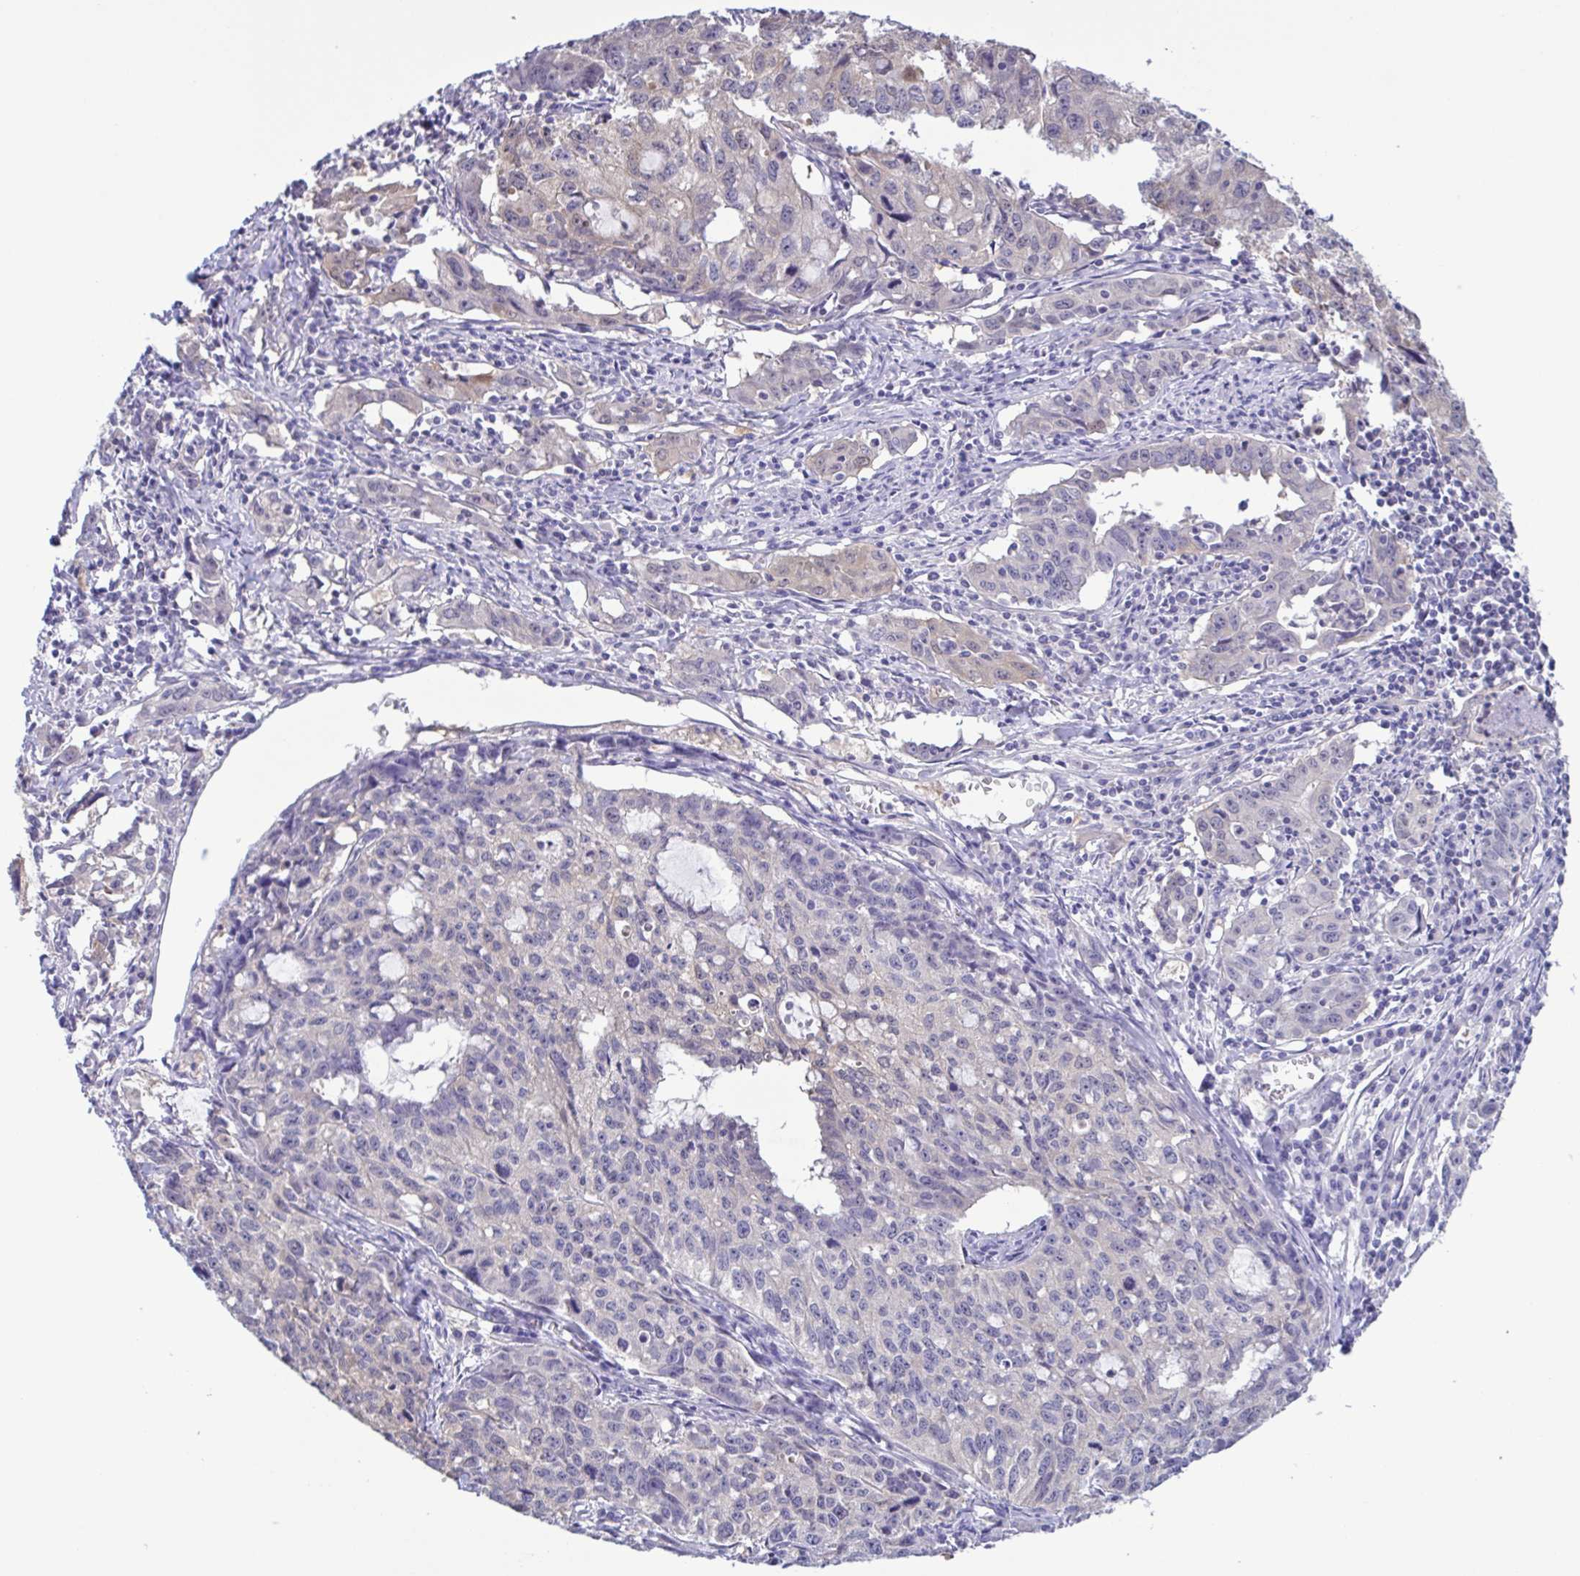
{"staining": {"intensity": "weak", "quantity": "<25%", "location": "cytoplasmic/membranous"}, "tissue": "cervical cancer", "cell_type": "Tumor cells", "image_type": "cancer", "snomed": [{"axis": "morphology", "description": "Squamous cell carcinoma, NOS"}, {"axis": "topography", "description": "Cervix"}], "caption": "Cervical cancer (squamous cell carcinoma) was stained to show a protein in brown. There is no significant expression in tumor cells.", "gene": "LDHC", "patient": {"sex": "female", "age": 28}}